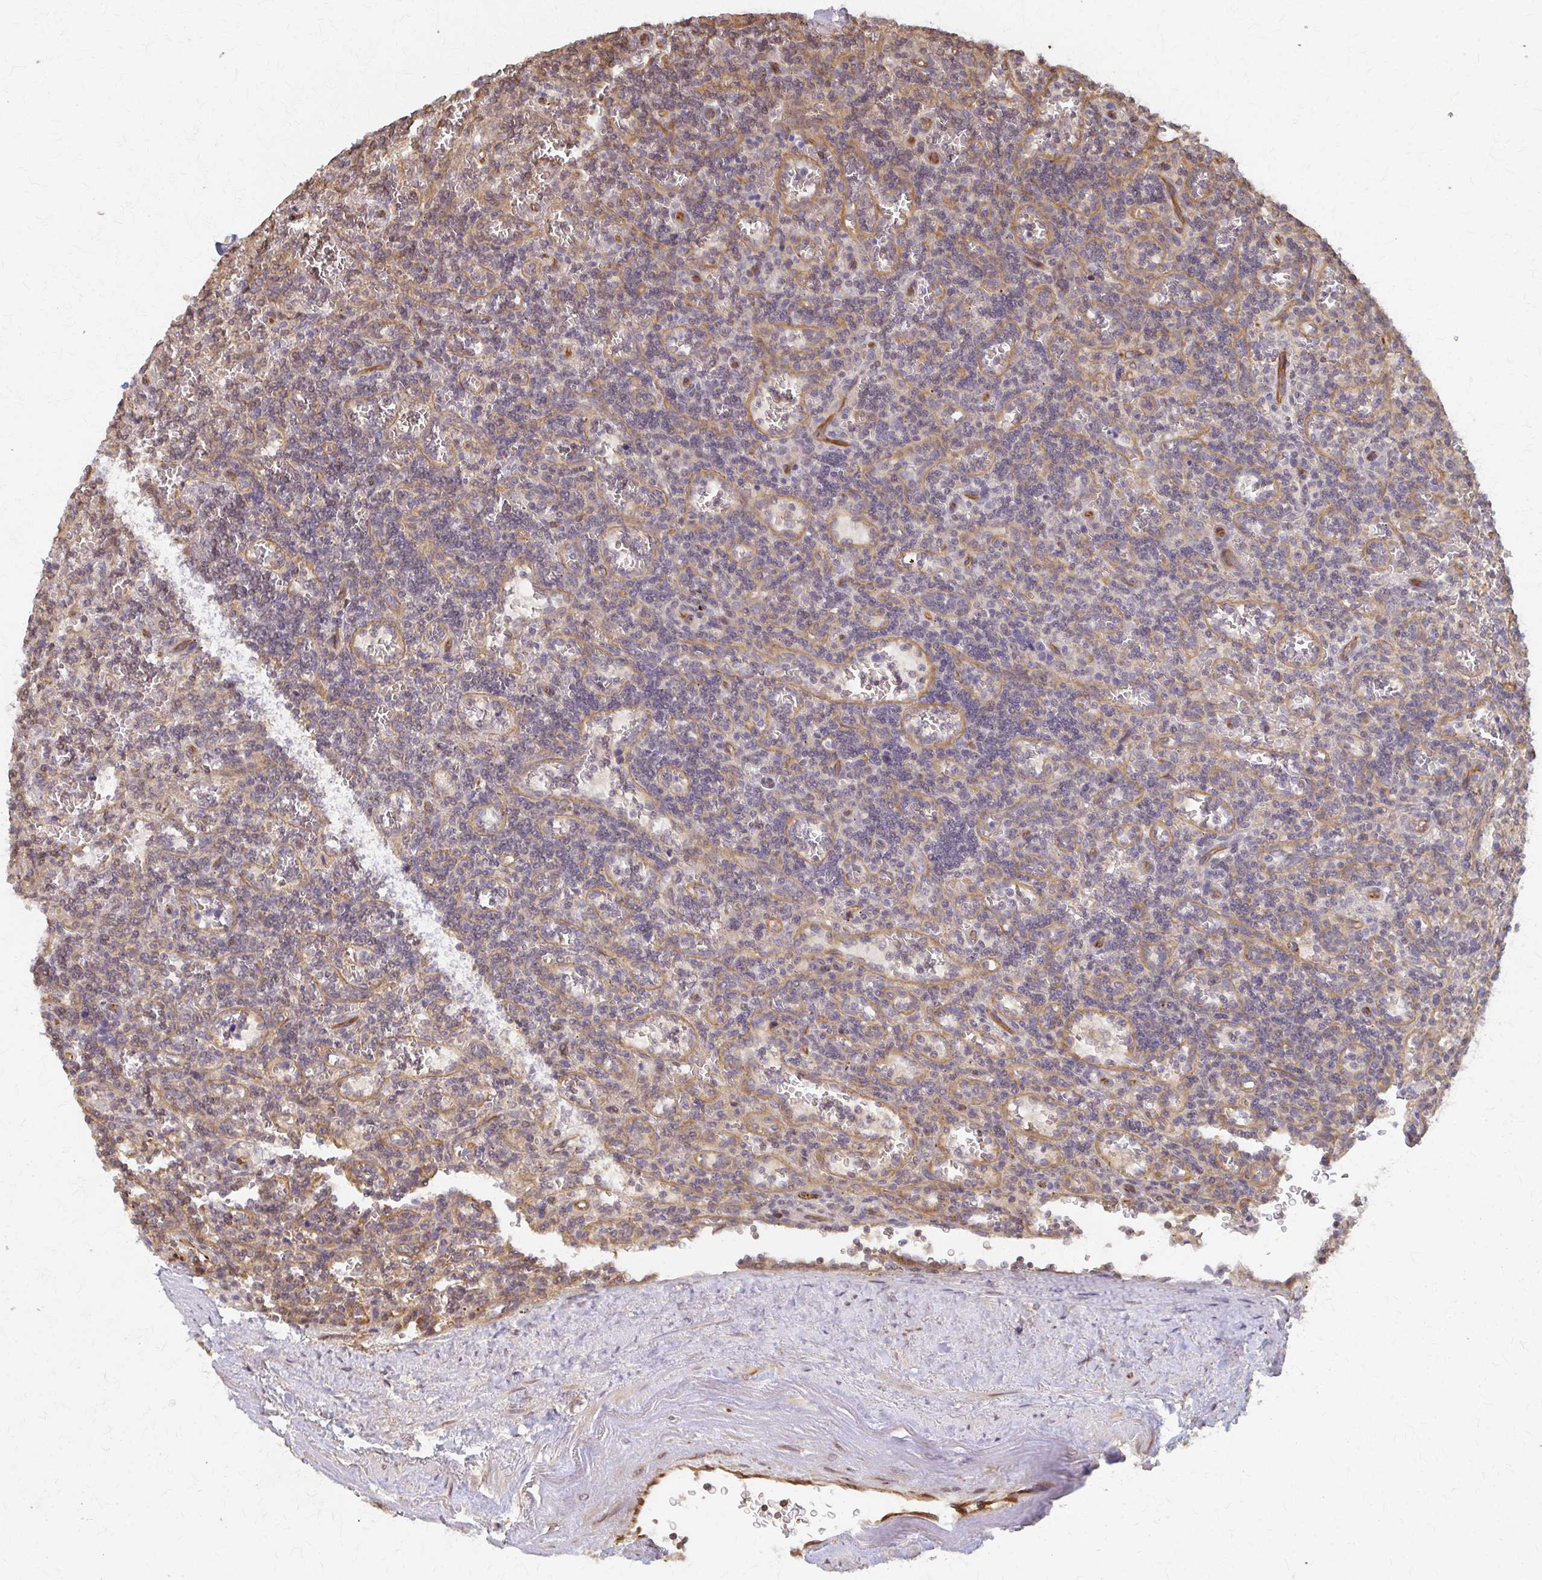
{"staining": {"intensity": "negative", "quantity": "none", "location": "none"}, "tissue": "lymphoma", "cell_type": "Tumor cells", "image_type": "cancer", "snomed": [{"axis": "morphology", "description": "Malignant lymphoma, non-Hodgkin's type, Low grade"}, {"axis": "topography", "description": "Spleen"}], "caption": "IHC image of neoplastic tissue: malignant lymphoma, non-Hodgkin's type (low-grade) stained with DAB shows no significant protein staining in tumor cells.", "gene": "ARHGAP35", "patient": {"sex": "male", "age": 73}}